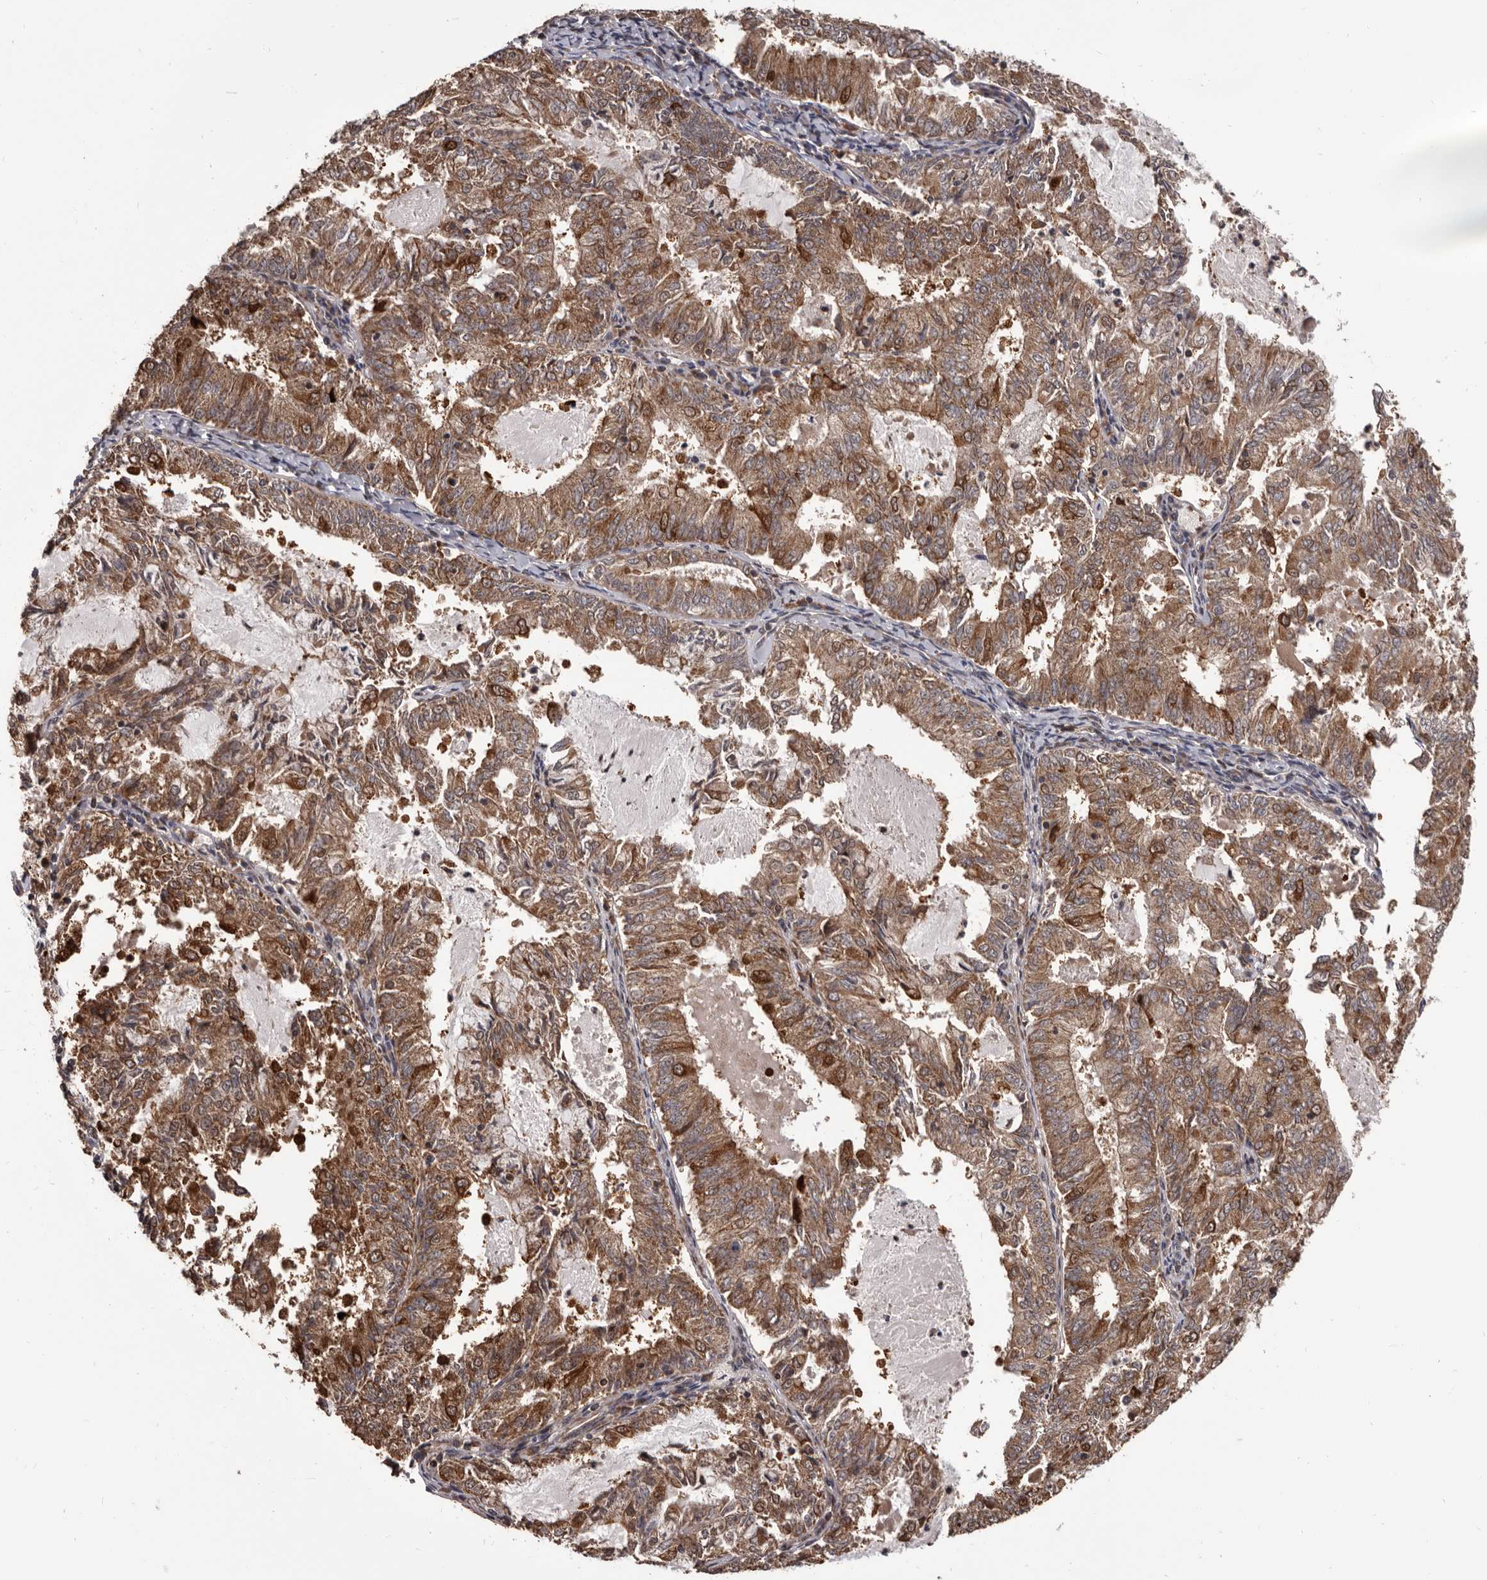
{"staining": {"intensity": "moderate", "quantity": ">75%", "location": "cytoplasmic/membranous"}, "tissue": "endometrial cancer", "cell_type": "Tumor cells", "image_type": "cancer", "snomed": [{"axis": "morphology", "description": "Adenocarcinoma, NOS"}, {"axis": "topography", "description": "Endometrium"}], "caption": "This is a photomicrograph of immunohistochemistry (IHC) staining of endometrial adenocarcinoma, which shows moderate staining in the cytoplasmic/membranous of tumor cells.", "gene": "MAP3K14", "patient": {"sex": "female", "age": 57}}